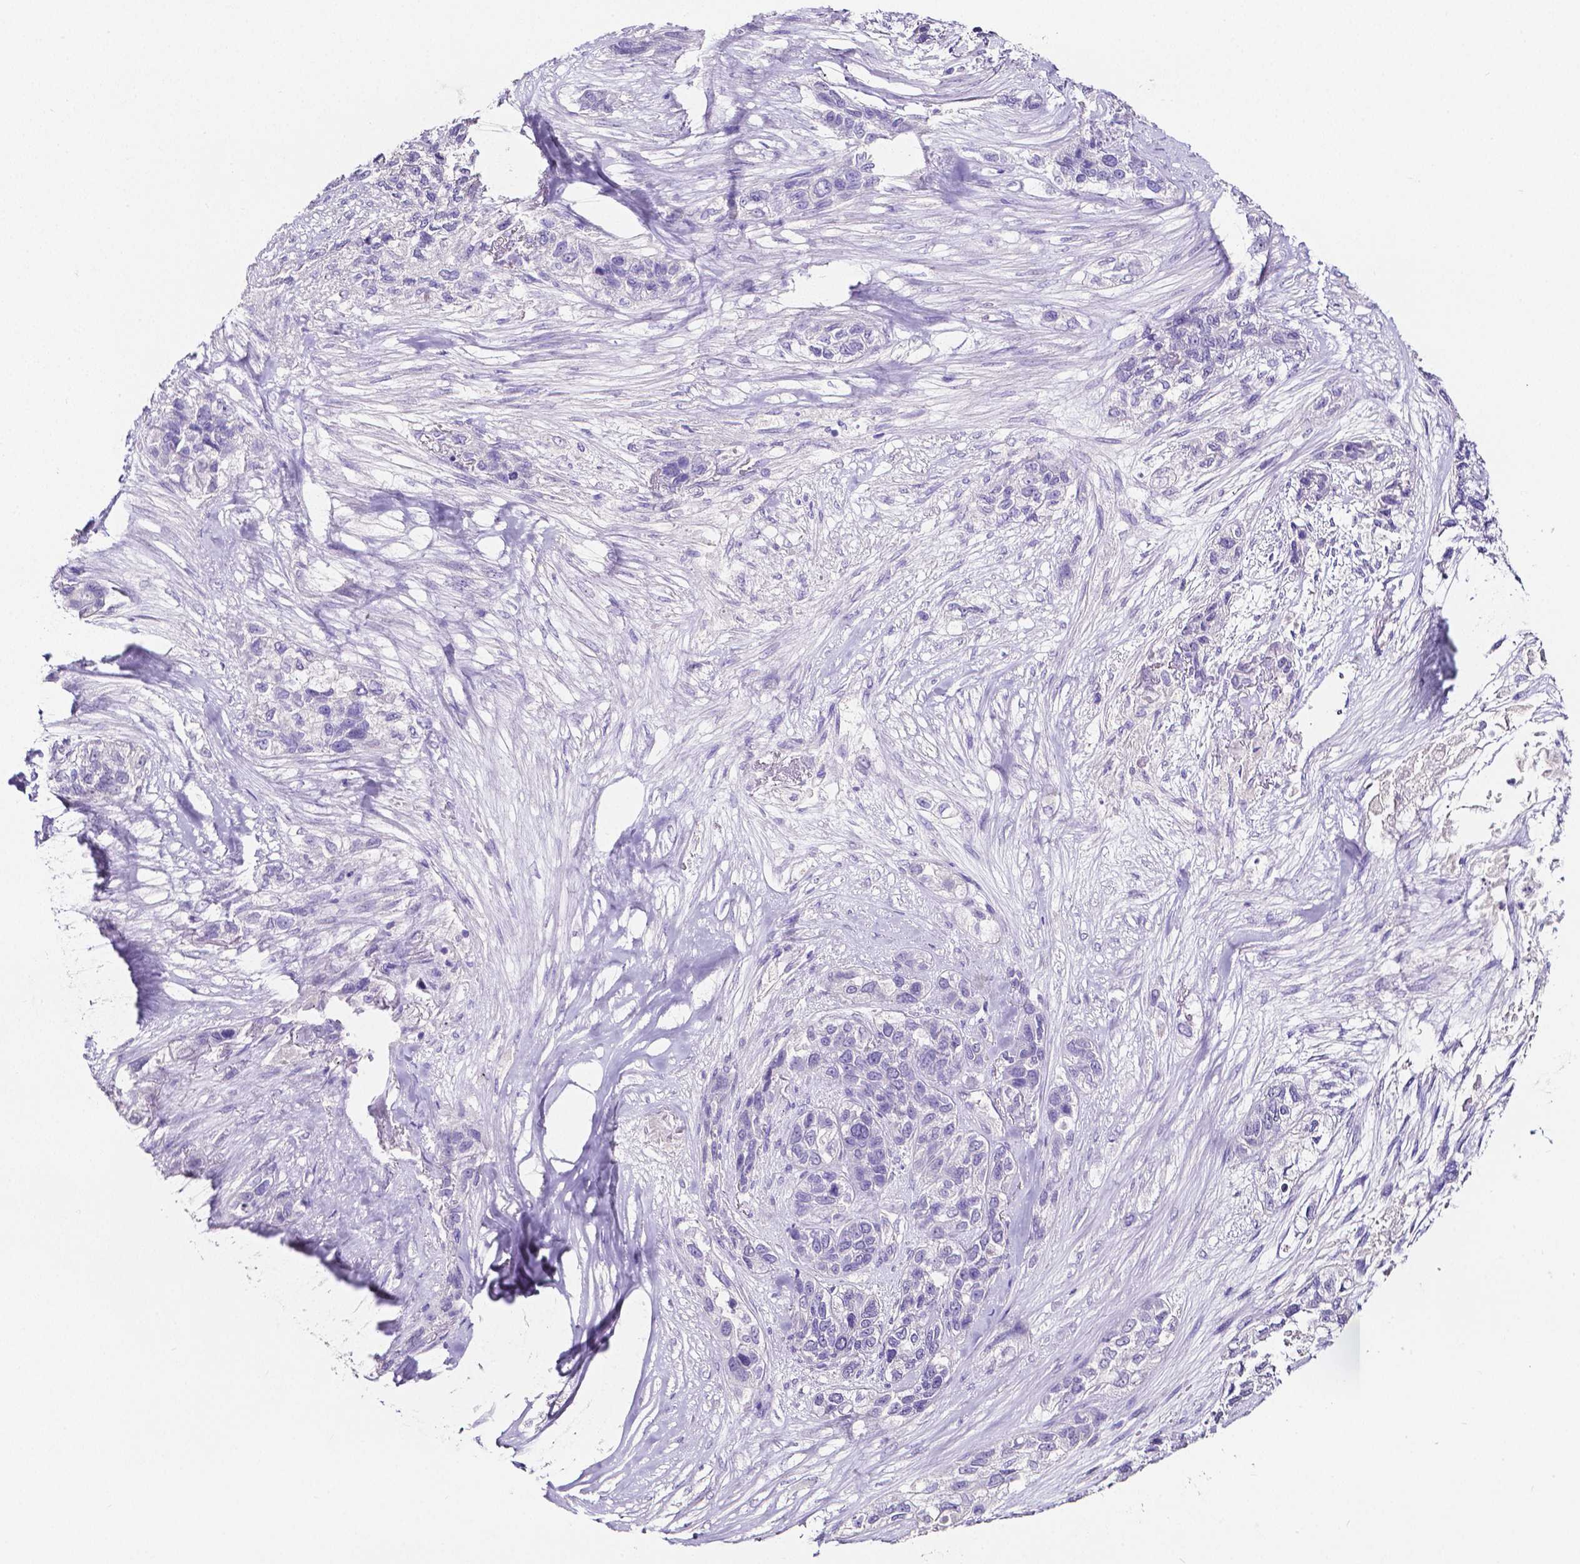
{"staining": {"intensity": "negative", "quantity": "none", "location": "none"}, "tissue": "lung cancer", "cell_type": "Tumor cells", "image_type": "cancer", "snomed": [{"axis": "morphology", "description": "Squamous cell carcinoma, NOS"}, {"axis": "topography", "description": "Lung"}], "caption": "A histopathology image of lung cancer stained for a protein shows no brown staining in tumor cells.", "gene": "SLC22A2", "patient": {"sex": "female", "age": 70}}